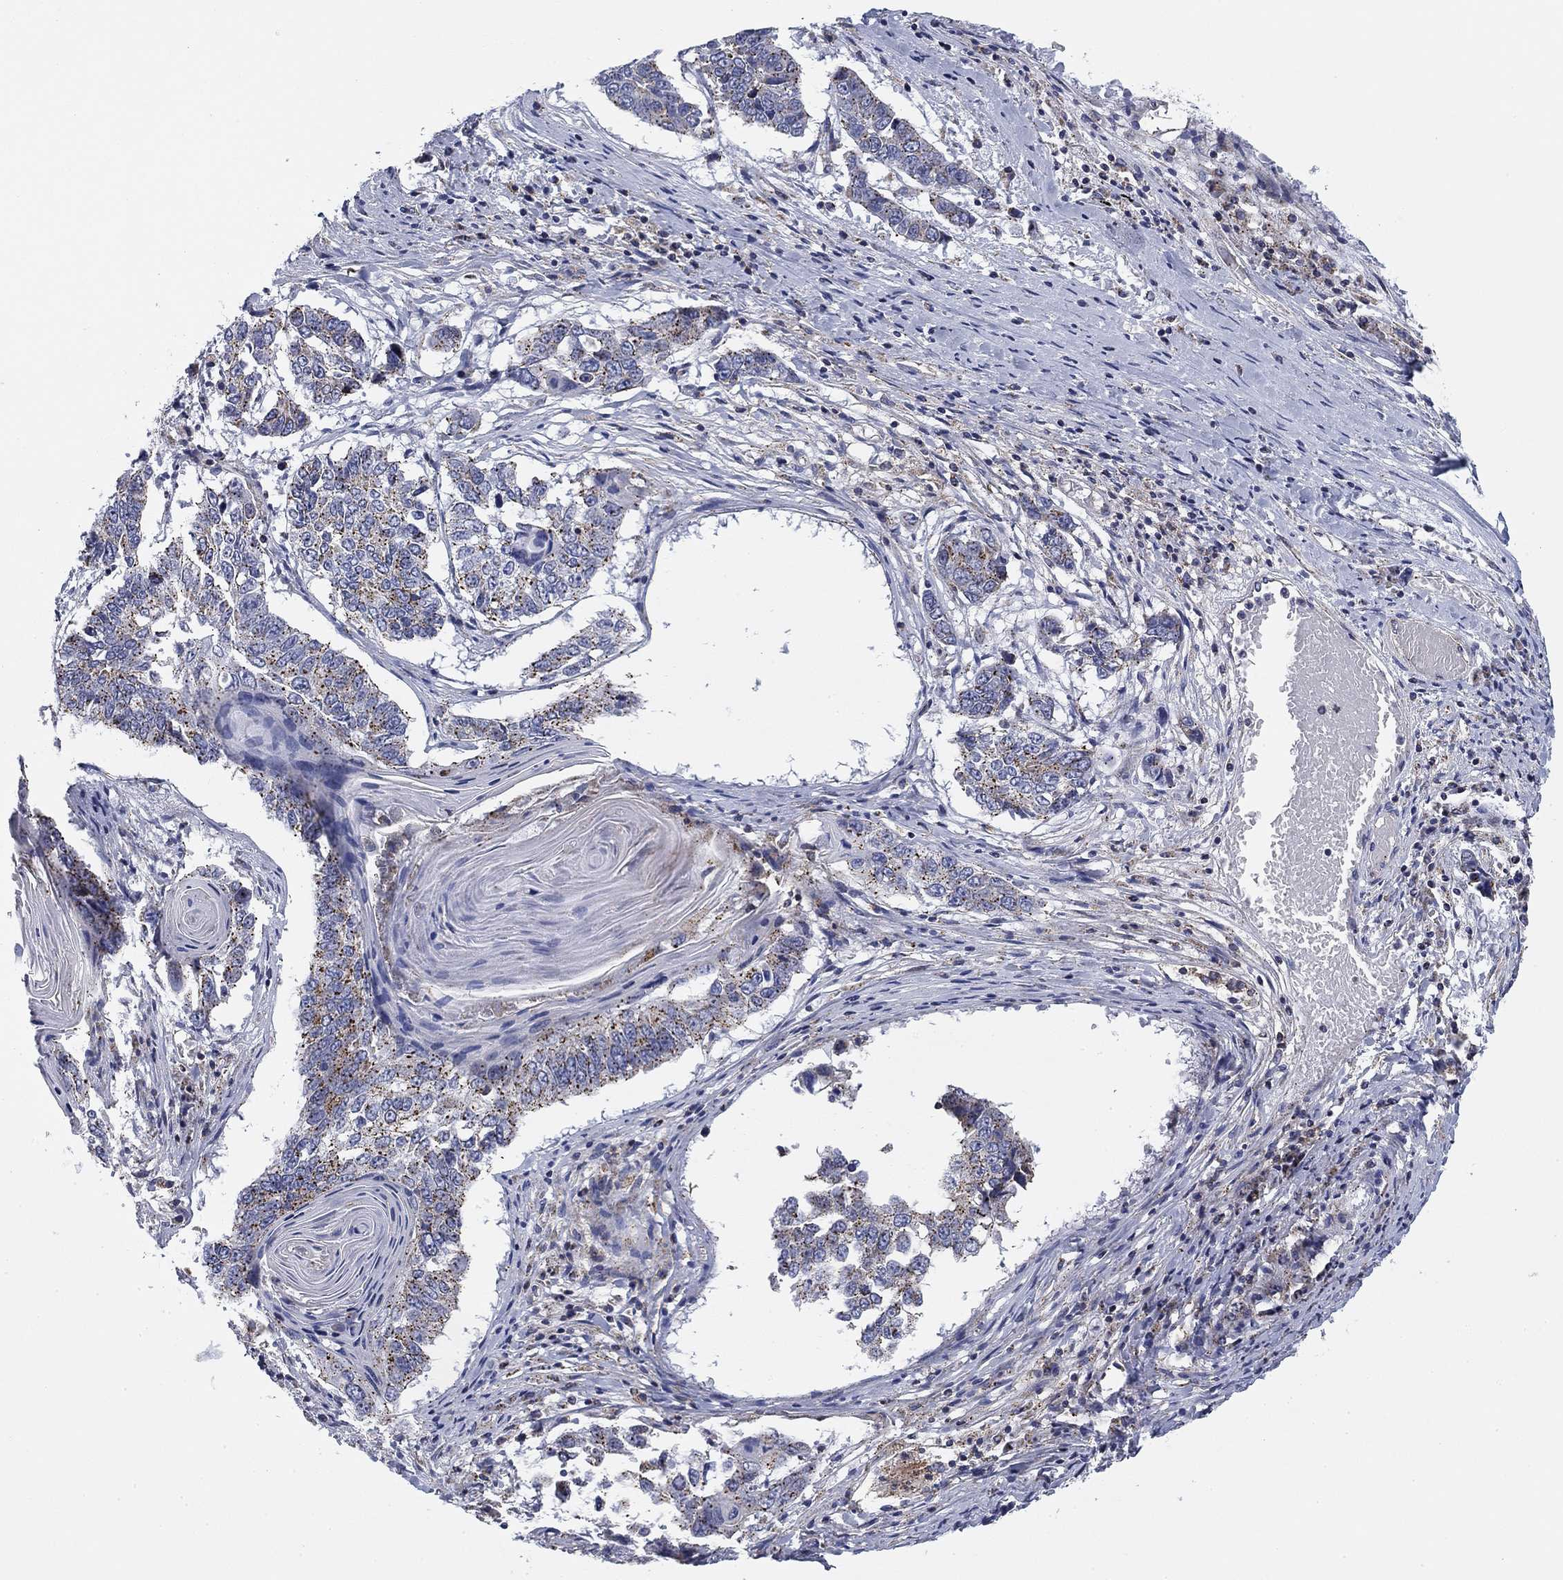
{"staining": {"intensity": "weak", "quantity": "<25%", "location": "cytoplasmic/membranous"}, "tissue": "lung cancer", "cell_type": "Tumor cells", "image_type": "cancer", "snomed": [{"axis": "morphology", "description": "Squamous cell carcinoma, NOS"}, {"axis": "topography", "description": "Lung"}], "caption": "This is a micrograph of IHC staining of lung cancer (squamous cell carcinoma), which shows no positivity in tumor cells.", "gene": "NACAD", "patient": {"sex": "male", "age": 73}}